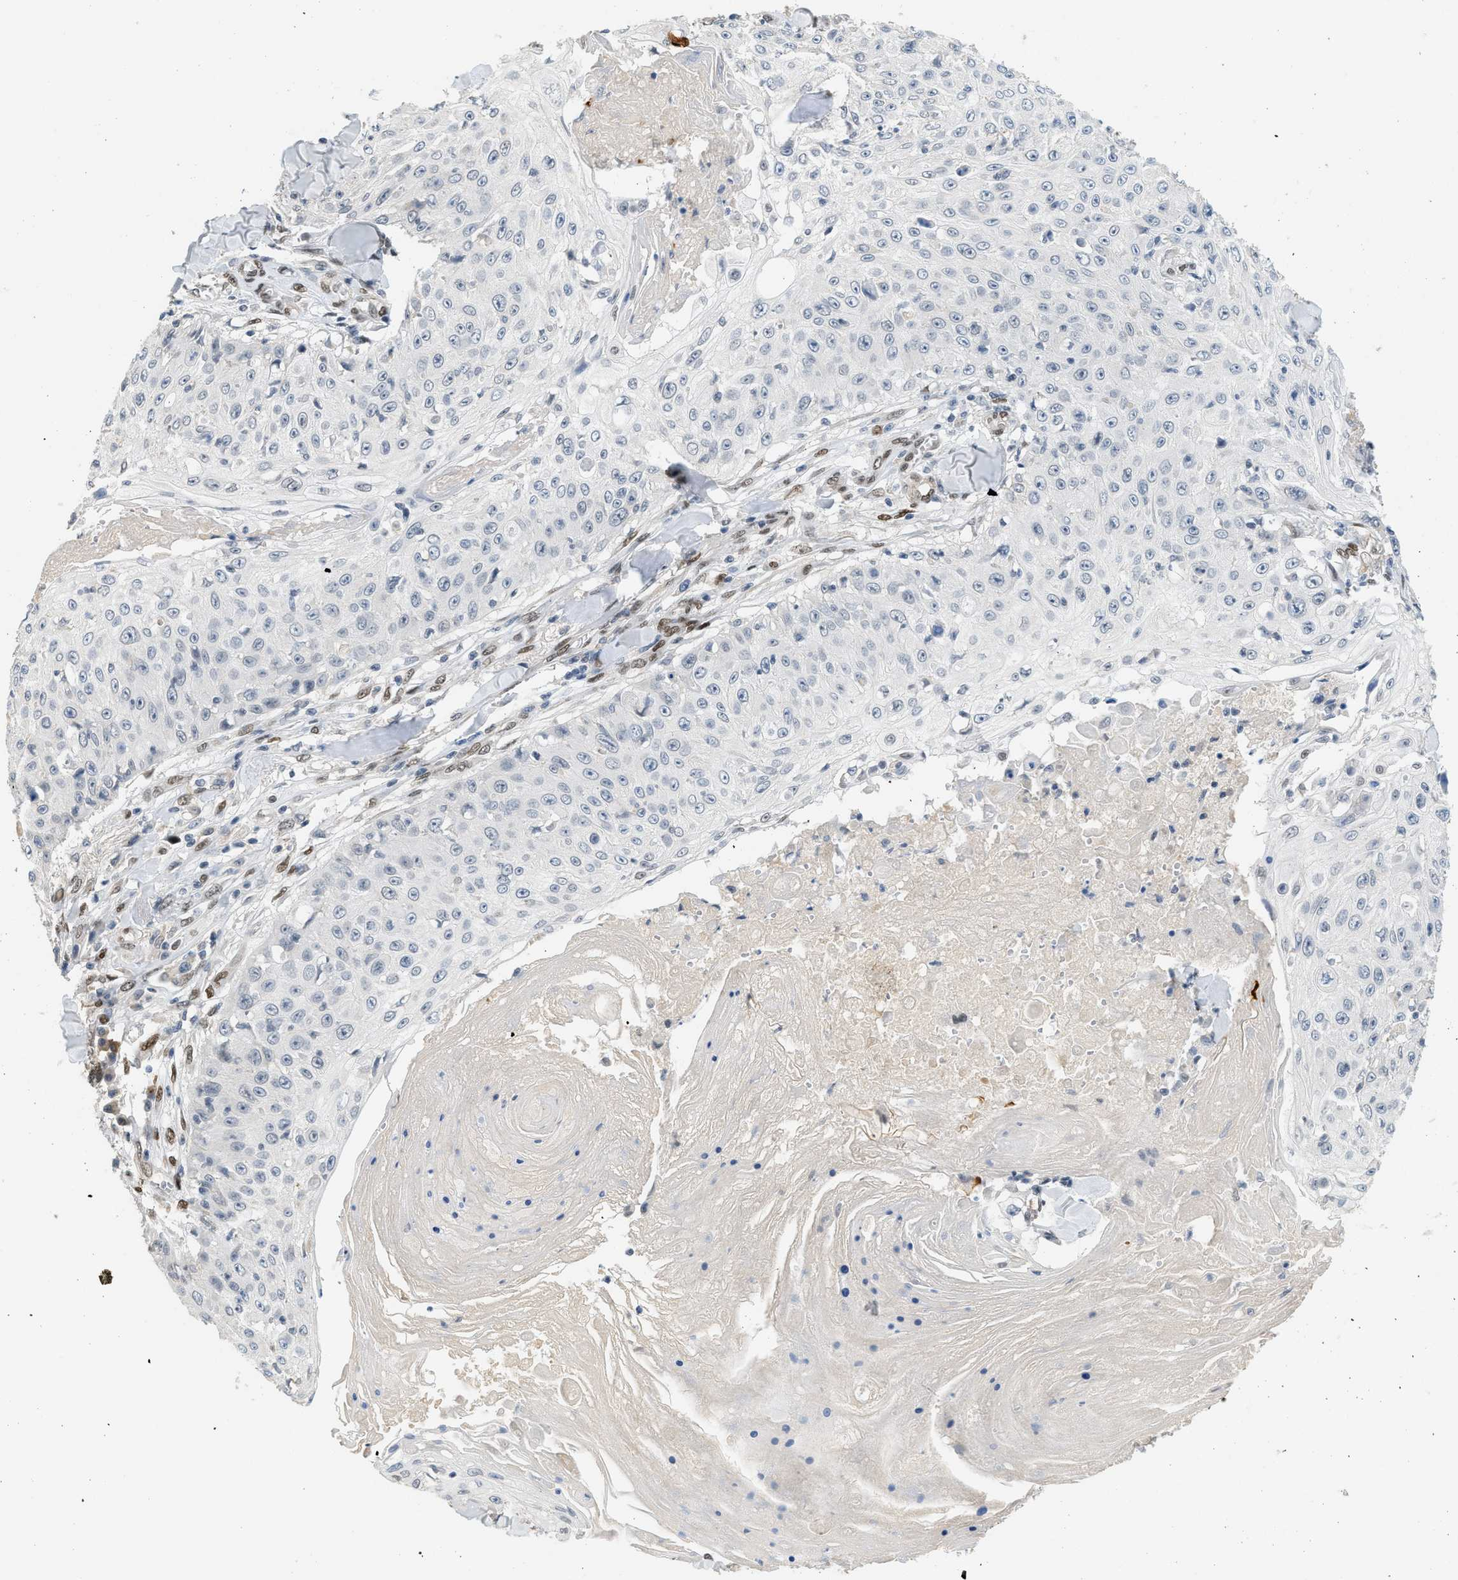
{"staining": {"intensity": "negative", "quantity": "none", "location": "none"}, "tissue": "skin cancer", "cell_type": "Tumor cells", "image_type": "cancer", "snomed": [{"axis": "morphology", "description": "Squamous cell carcinoma, NOS"}, {"axis": "topography", "description": "Skin"}], "caption": "A histopathology image of skin cancer stained for a protein displays no brown staining in tumor cells. Nuclei are stained in blue.", "gene": "ZBTB20", "patient": {"sex": "male", "age": 86}}